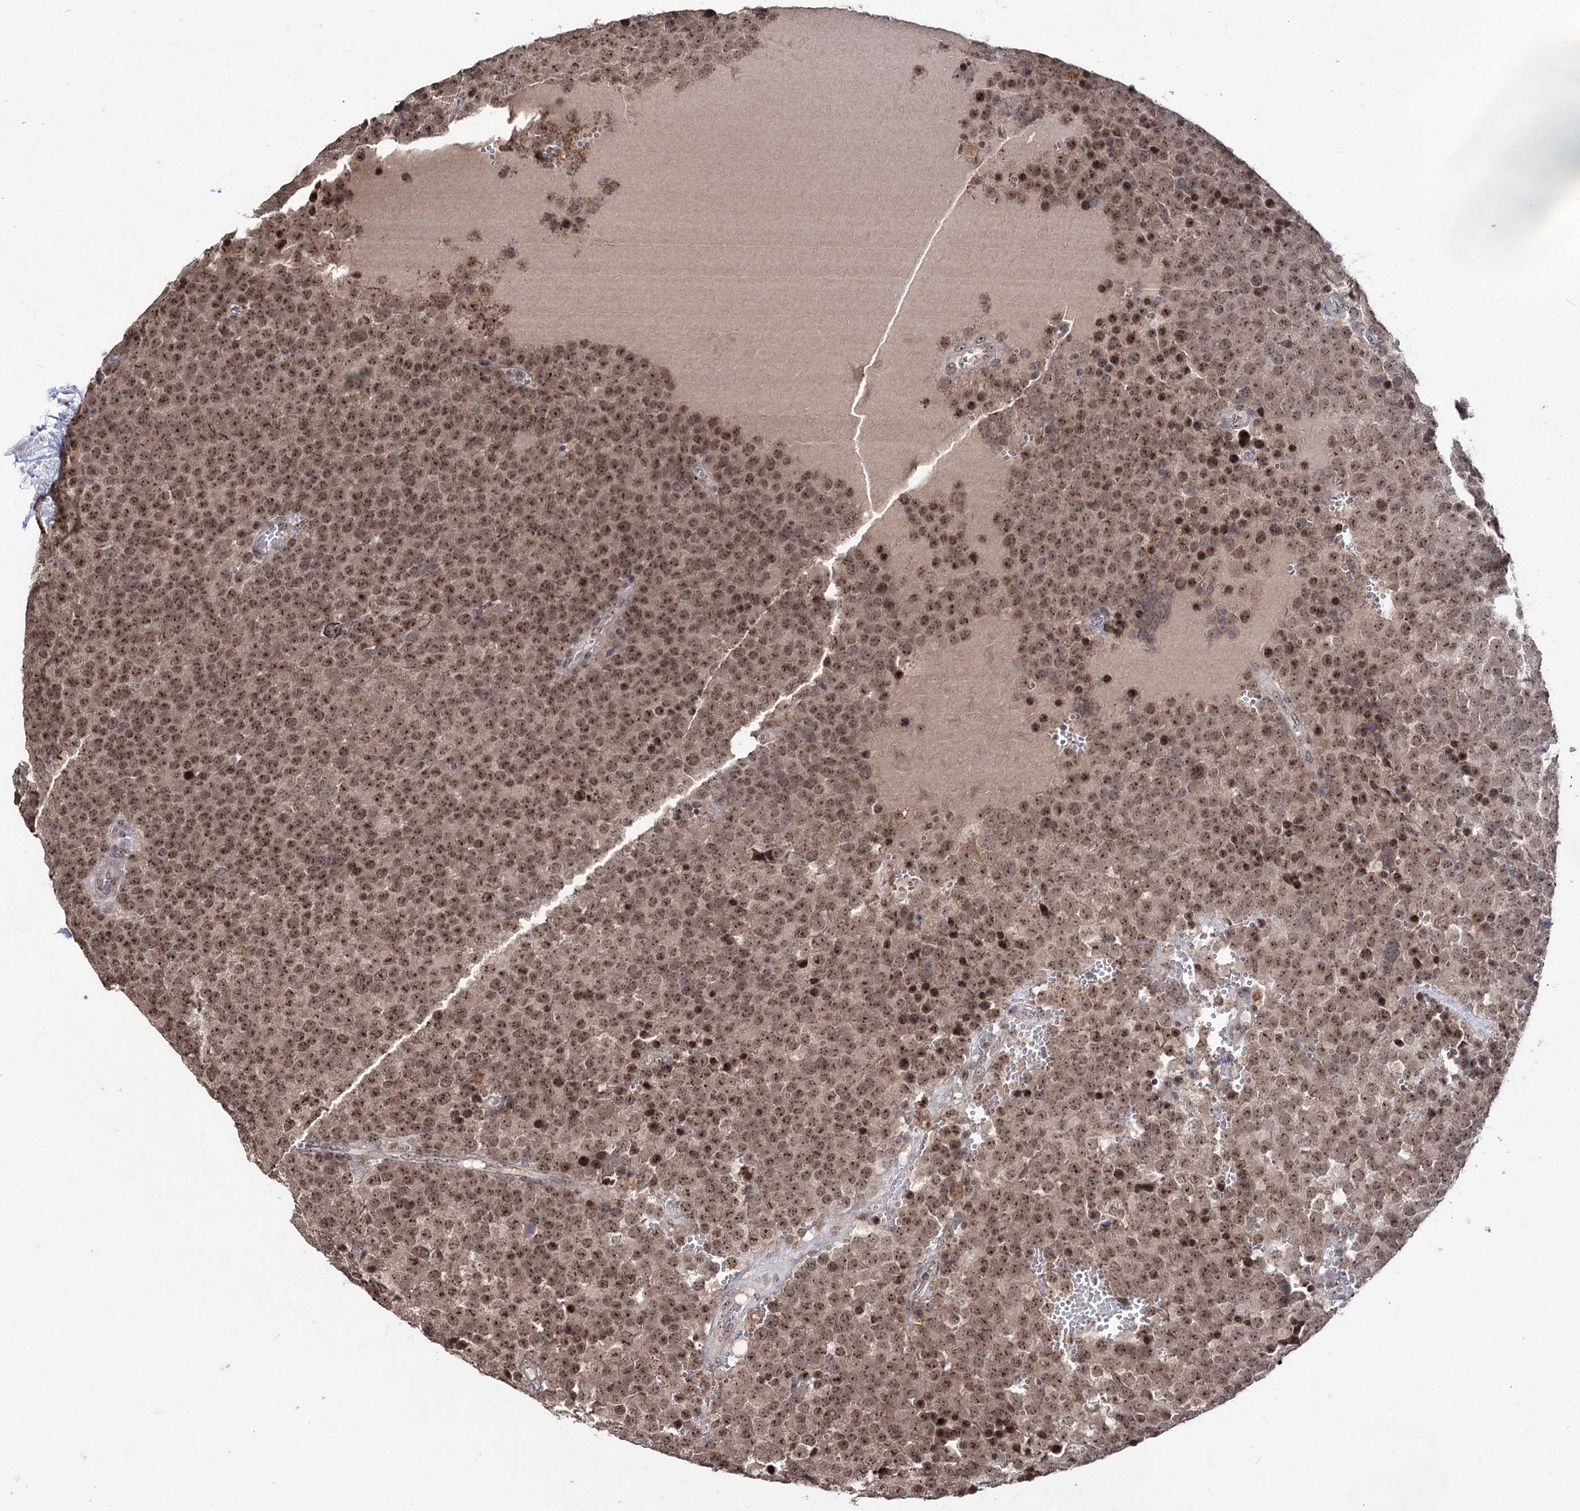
{"staining": {"intensity": "moderate", "quantity": ">75%", "location": "nuclear"}, "tissue": "testis cancer", "cell_type": "Tumor cells", "image_type": "cancer", "snomed": [{"axis": "morphology", "description": "Seminoma, NOS"}, {"axis": "topography", "description": "Testis"}], "caption": "Protein staining displays moderate nuclear positivity in about >75% of tumor cells in testis cancer (seminoma).", "gene": "VGLL4", "patient": {"sex": "male", "age": 71}}